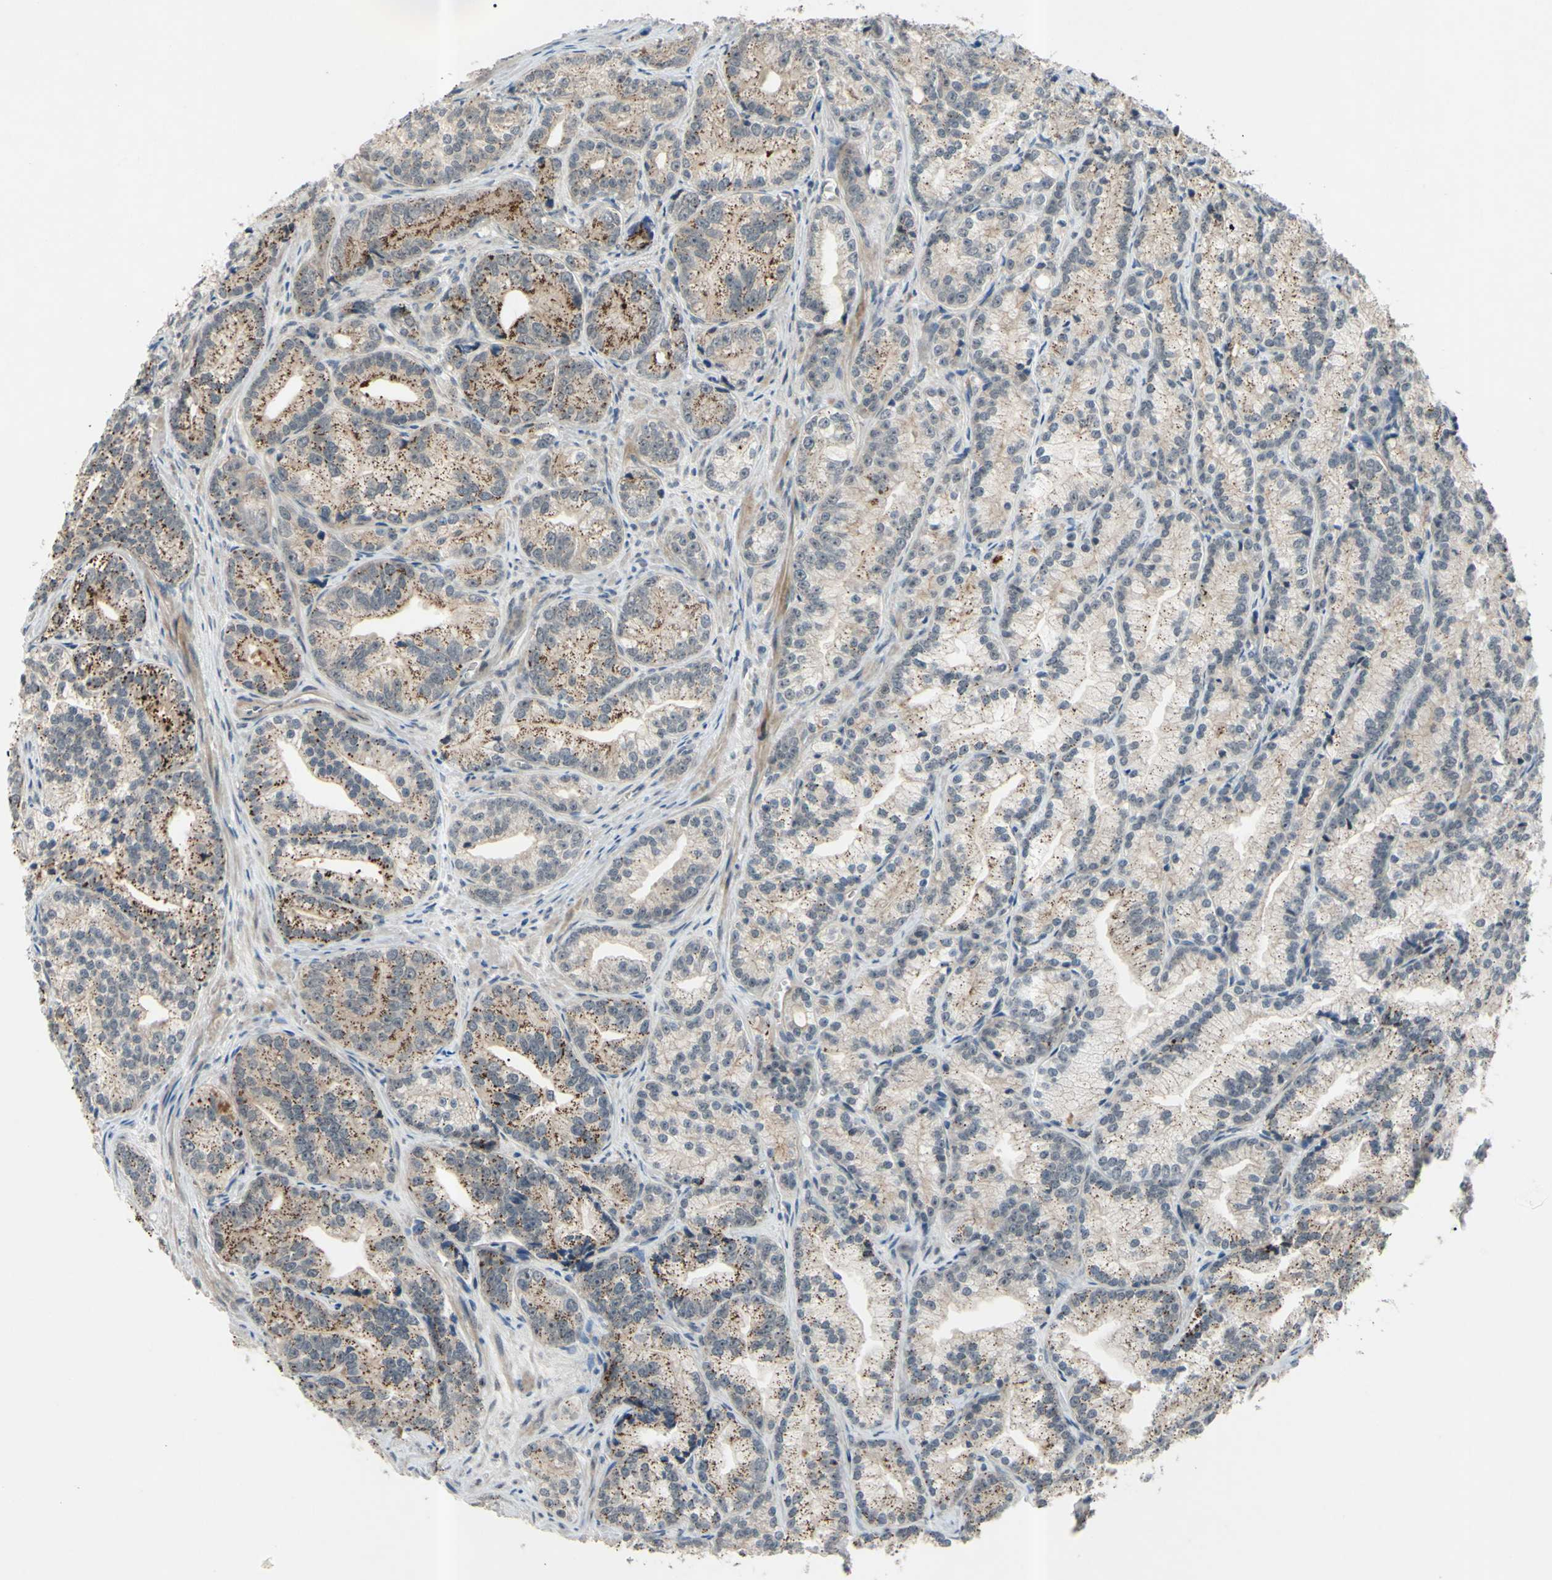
{"staining": {"intensity": "moderate", "quantity": "25%-75%", "location": "cytoplasmic/membranous"}, "tissue": "prostate cancer", "cell_type": "Tumor cells", "image_type": "cancer", "snomed": [{"axis": "morphology", "description": "Adenocarcinoma, Low grade"}, {"axis": "topography", "description": "Prostate"}], "caption": "High-power microscopy captured an IHC micrograph of prostate adenocarcinoma (low-grade), revealing moderate cytoplasmic/membranous staining in approximately 25%-75% of tumor cells.", "gene": "ALK", "patient": {"sex": "male", "age": 89}}